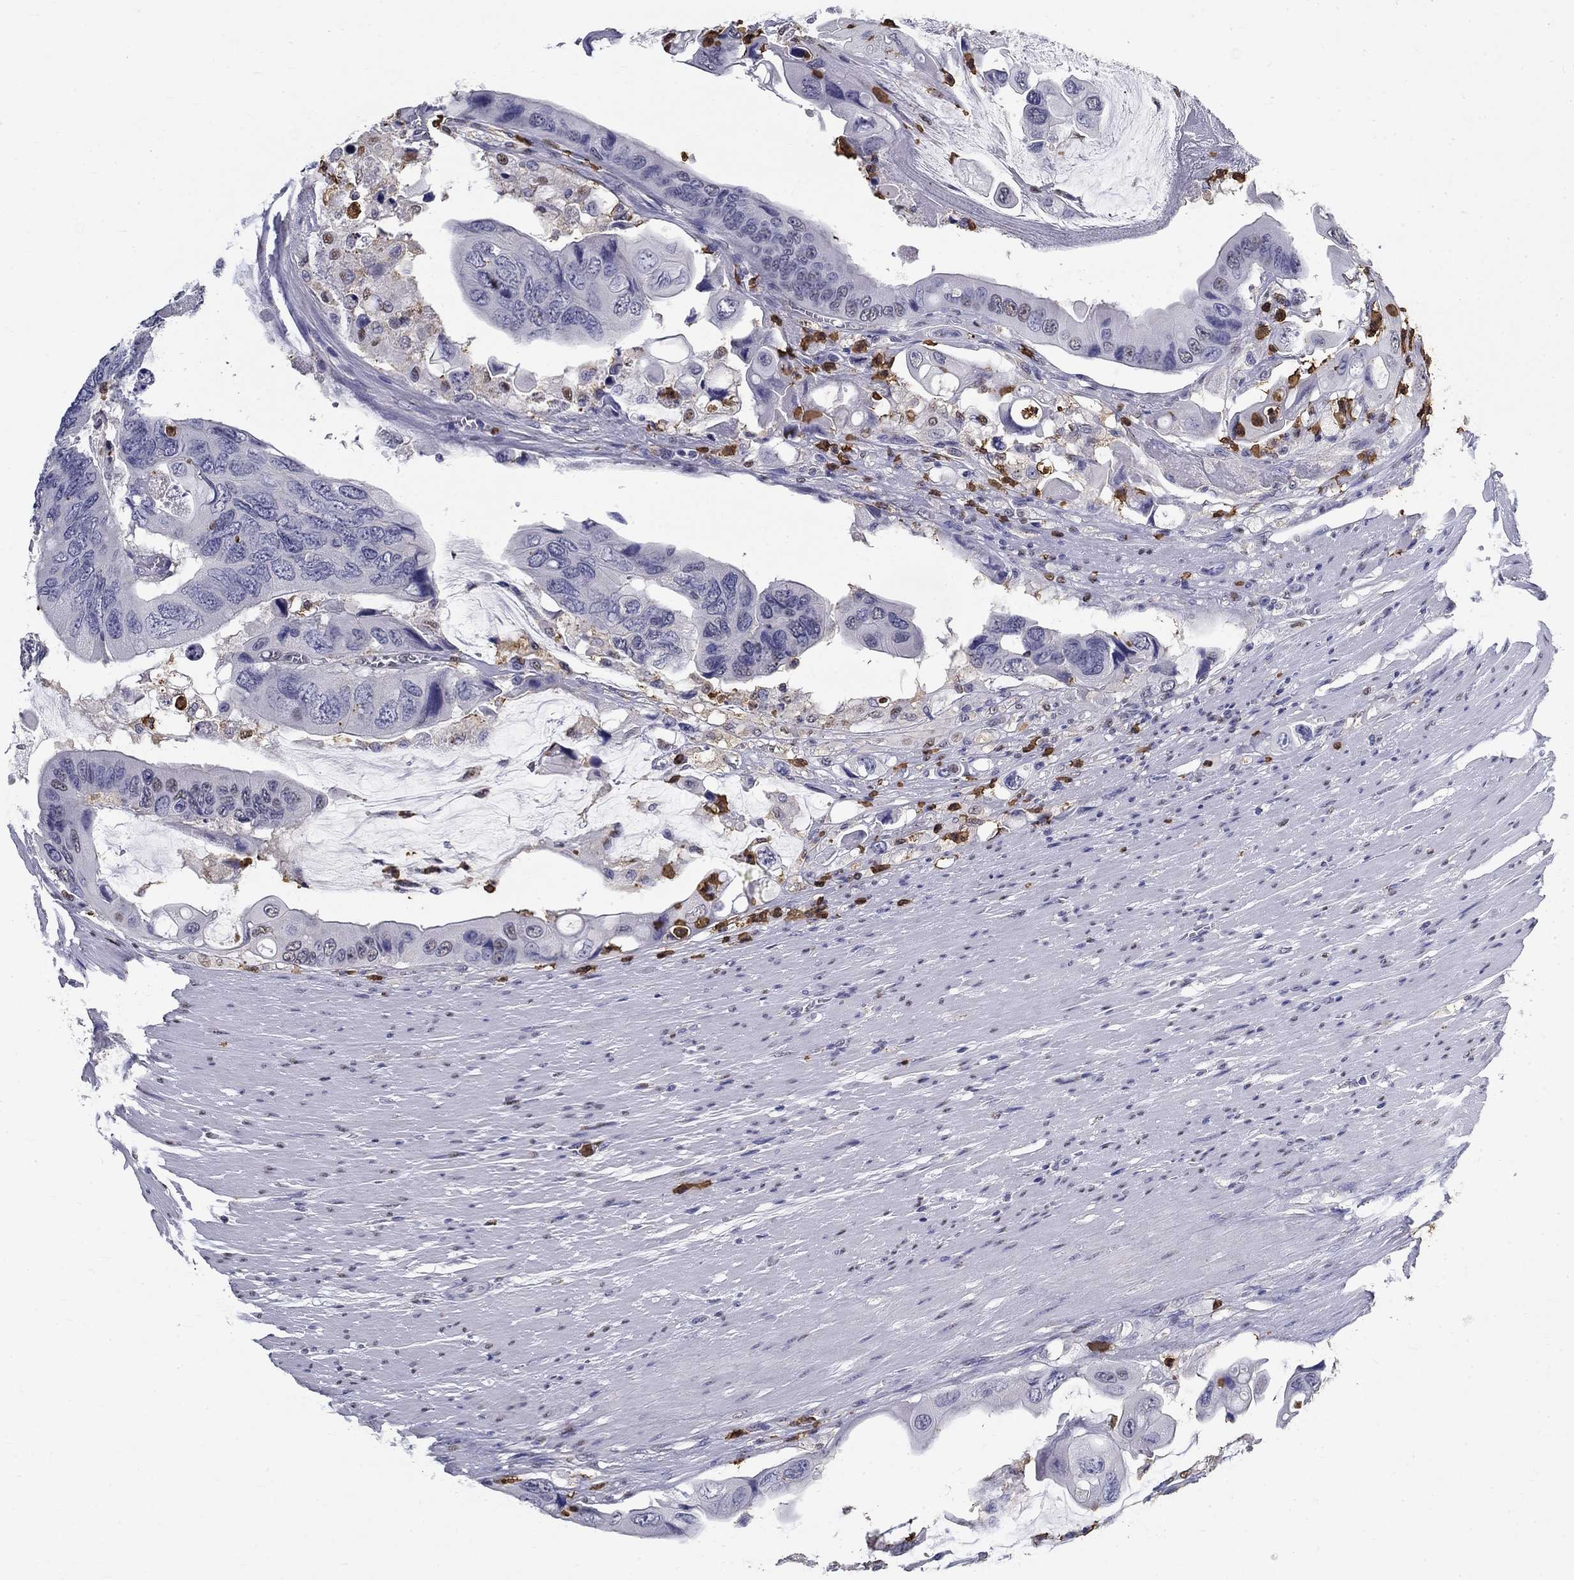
{"staining": {"intensity": "weak", "quantity": "<25%", "location": "nuclear"}, "tissue": "colorectal cancer", "cell_type": "Tumor cells", "image_type": "cancer", "snomed": [{"axis": "morphology", "description": "Adenocarcinoma, NOS"}, {"axis": "topography", "description": "Rectum"}], "caption": "The micrograph reveals no significant staining in tumor cells of colorectal adenocarcinoma.", "gene": "IGSF8", "patient": {"sex": "male", "age": 63}}